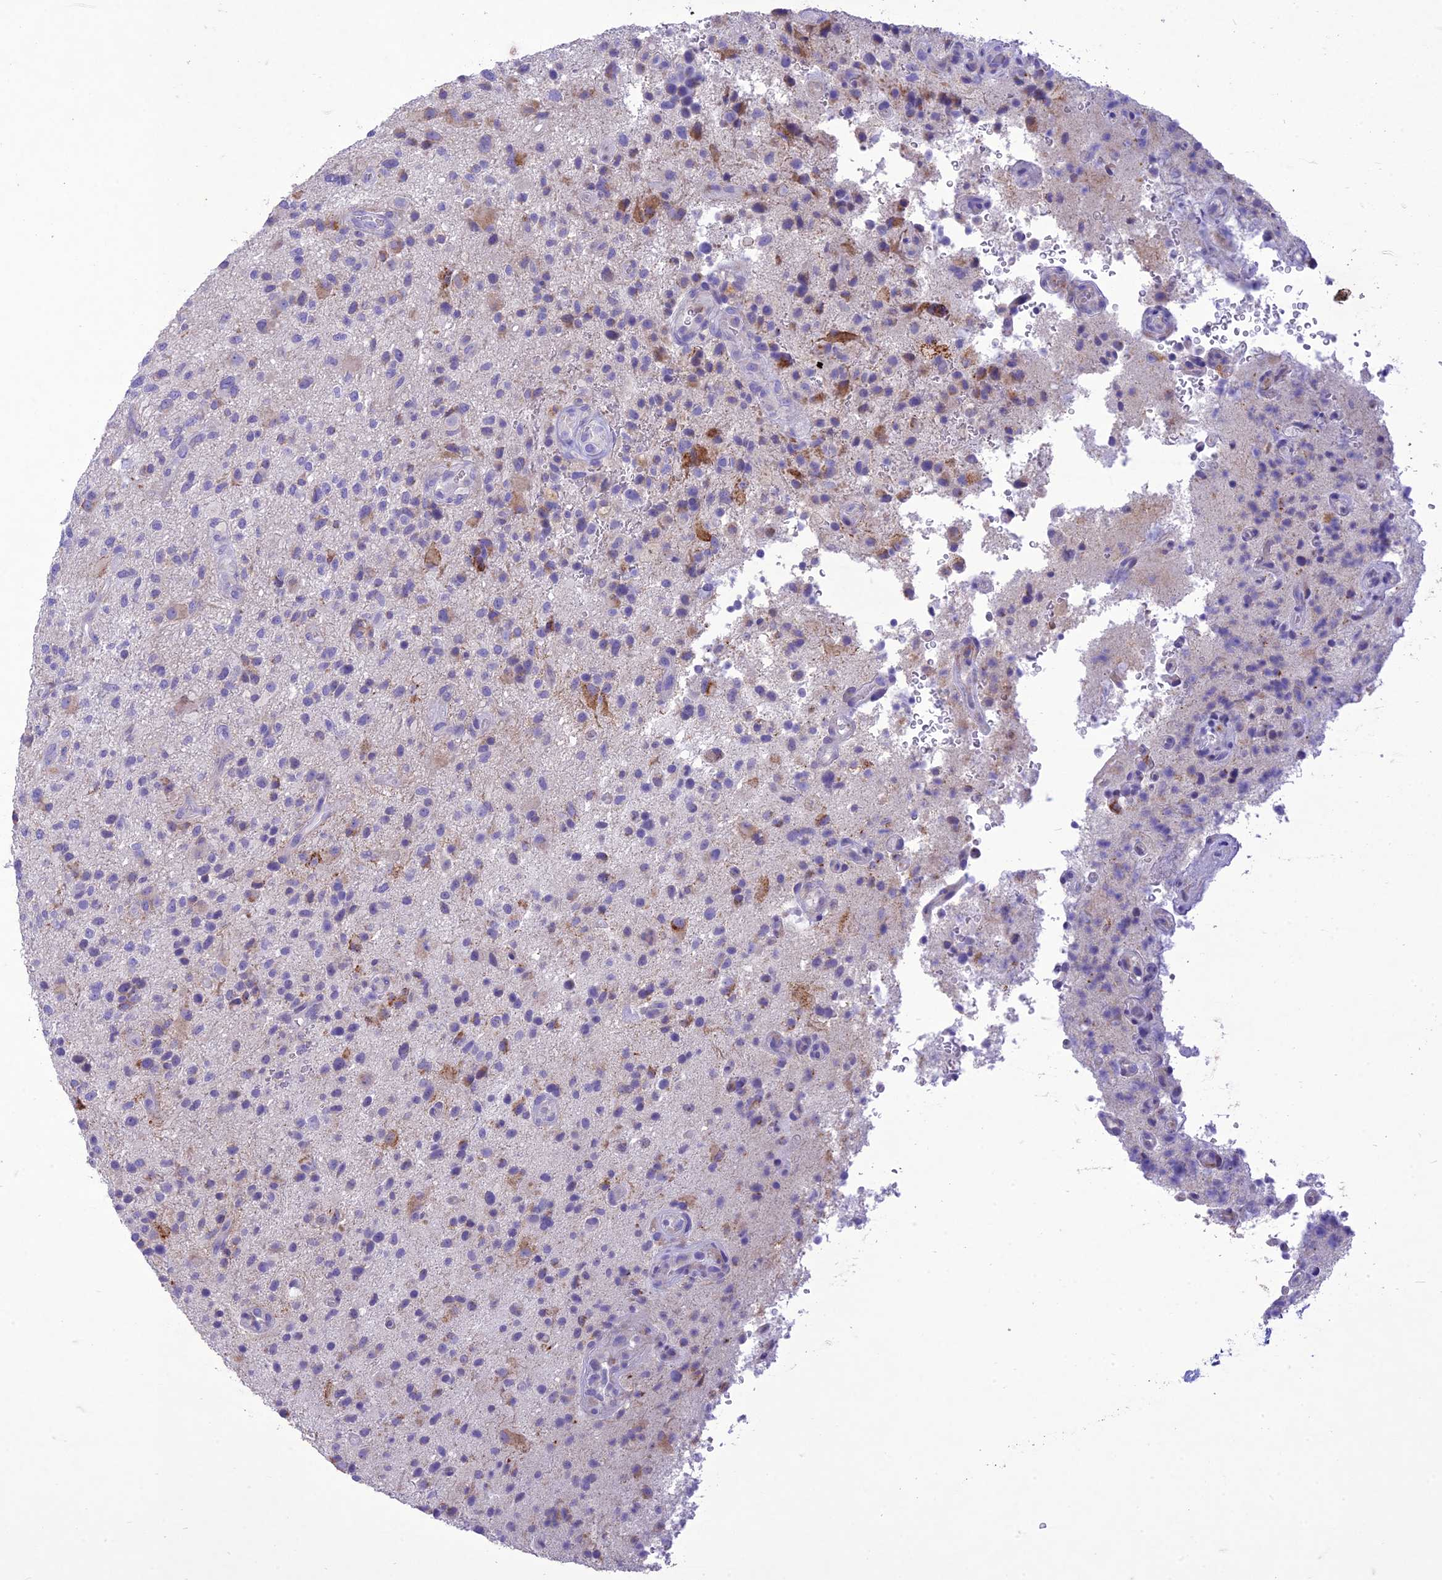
{"staining": {"intensity": "negative", "quantity": "none", "location": "none"}, "tissue": "glioma", "cell_type": "Tumor cells", "image_type": "cancer", "snomed": [{"axis": "morphology", "description": "Glioma, malignant, High grade"}, {"axis": "topography", "description": "Brain"}], "caption": "A high-resolution image shows IHC staining of glioma, which displays no significant expression in tumor cells.", "gene": "SLC13A5", "patient": {"sex": "male", "age": 47}}